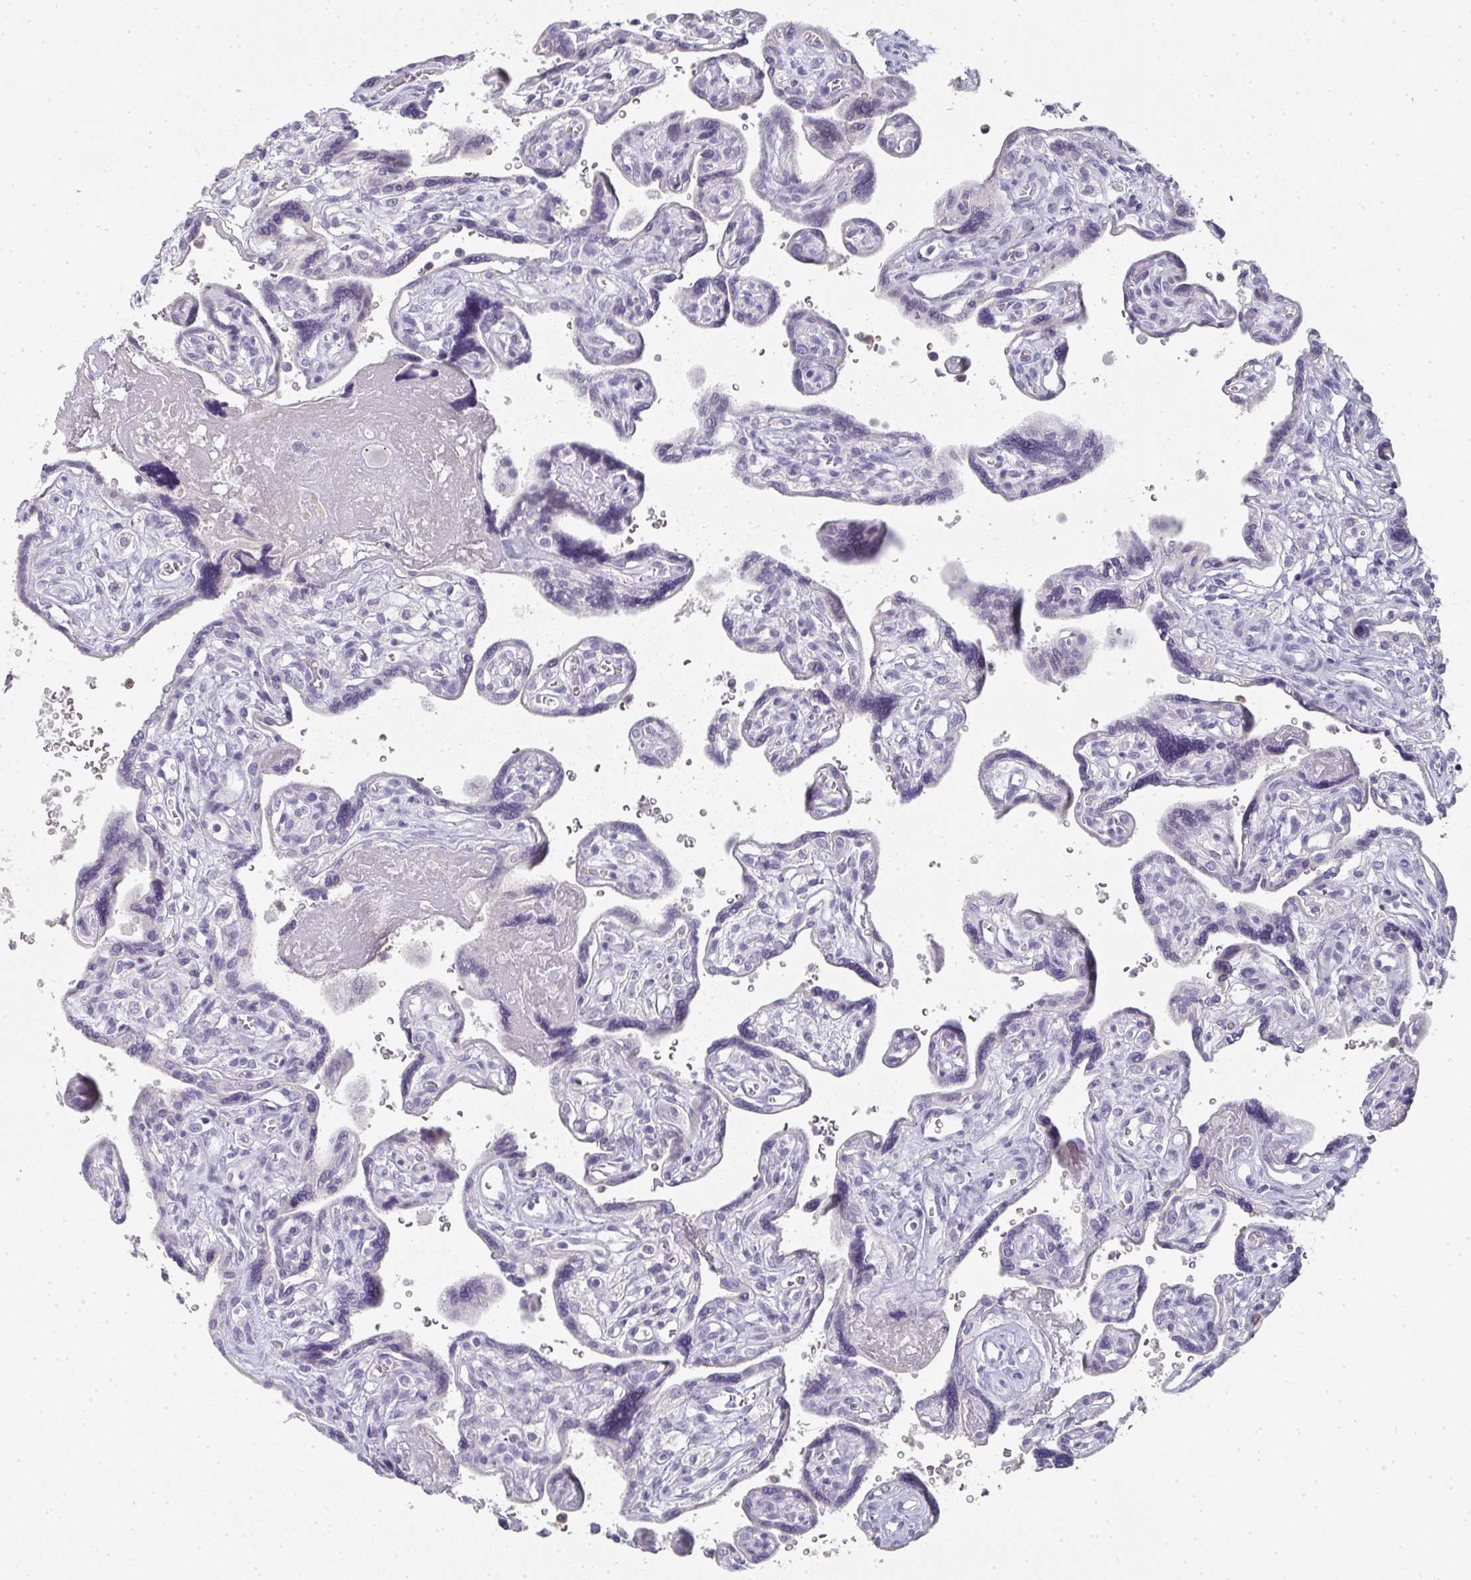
{"staining": {"intensity": "weak", "quantity": "<25%", "location": "cytoplasmic/membranous"}, "tissue": "placenta", "cell_type": "Decidual cells", "image_type": "normal", "snomed": [{"axis": "morphology", "description": "Normal tissue, NOS"}, {"axis": "topography", "description": "Placenta"}], "caption": "DAB immunohistochemical staining of normal human placenta displays no significant staining in decidual cells. (DAB (3,3'-diaminobenzidine) IHC visualized using brightfield microscopy, high magnification).", "gene": "A1CF", "patient": {"sex": "female", "age": 39}}